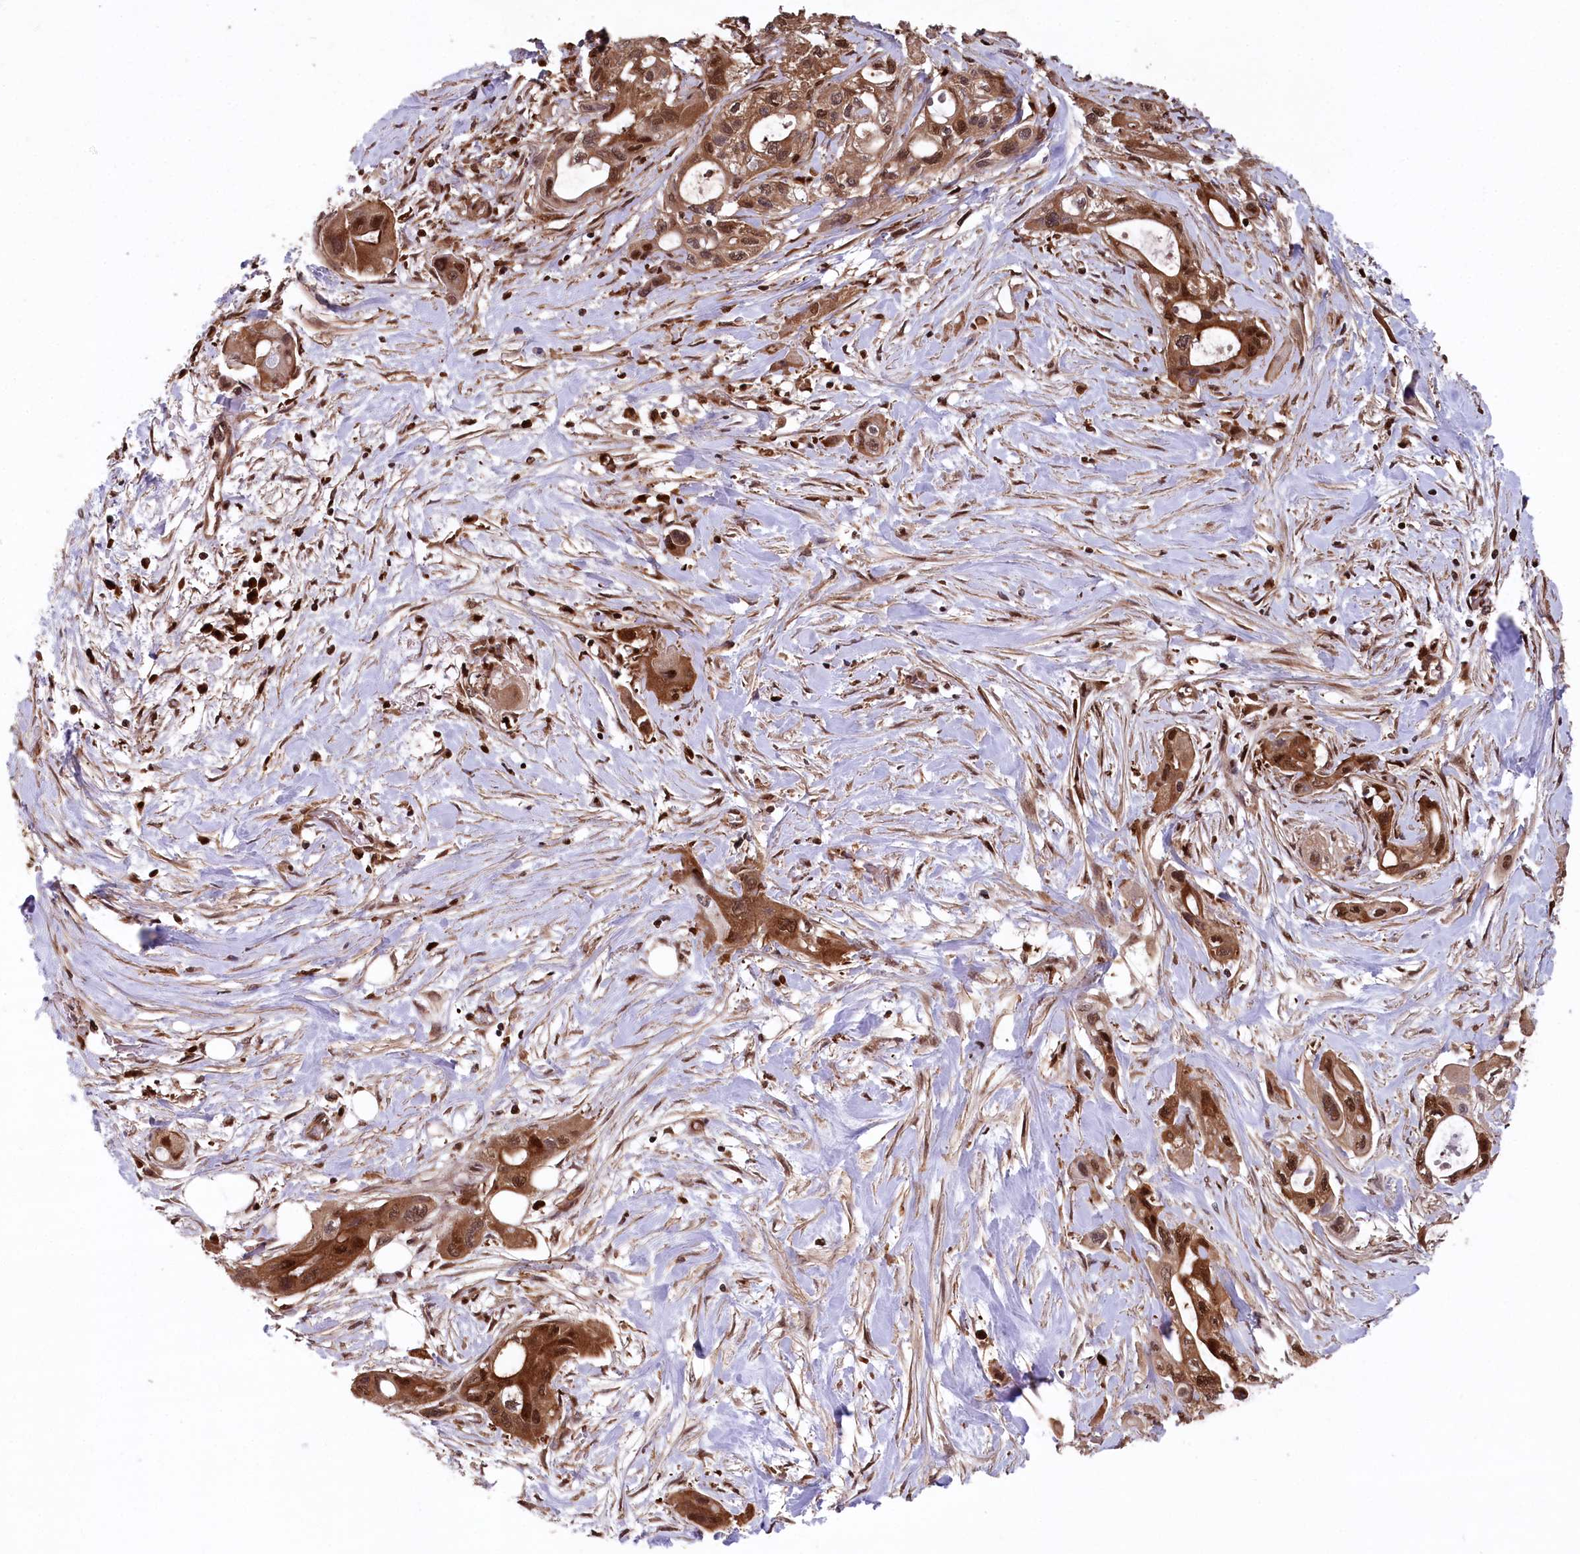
{"staining": {"intensity": "moderate", "quantity": ">75%", "location": "cytoplasmic/membranous,nuclear"}, "tissue": "pancreatic cancer", "cell_type": "Tumor cells", "image_type": "cancer", "snomed": [{"axis": "morphology", "description": "Adenocarcinoma, NOS"}, {"axis": "topography", "description": "Pancreas"}], "caption": "This is an image of IHC staining of pancreatic cancer, which shows moderate staining in the cytoplasmic/membranous and nuclear of tumor cells.", "gene": "LSG1", "patient": {"sex": "male", "age": 75}}